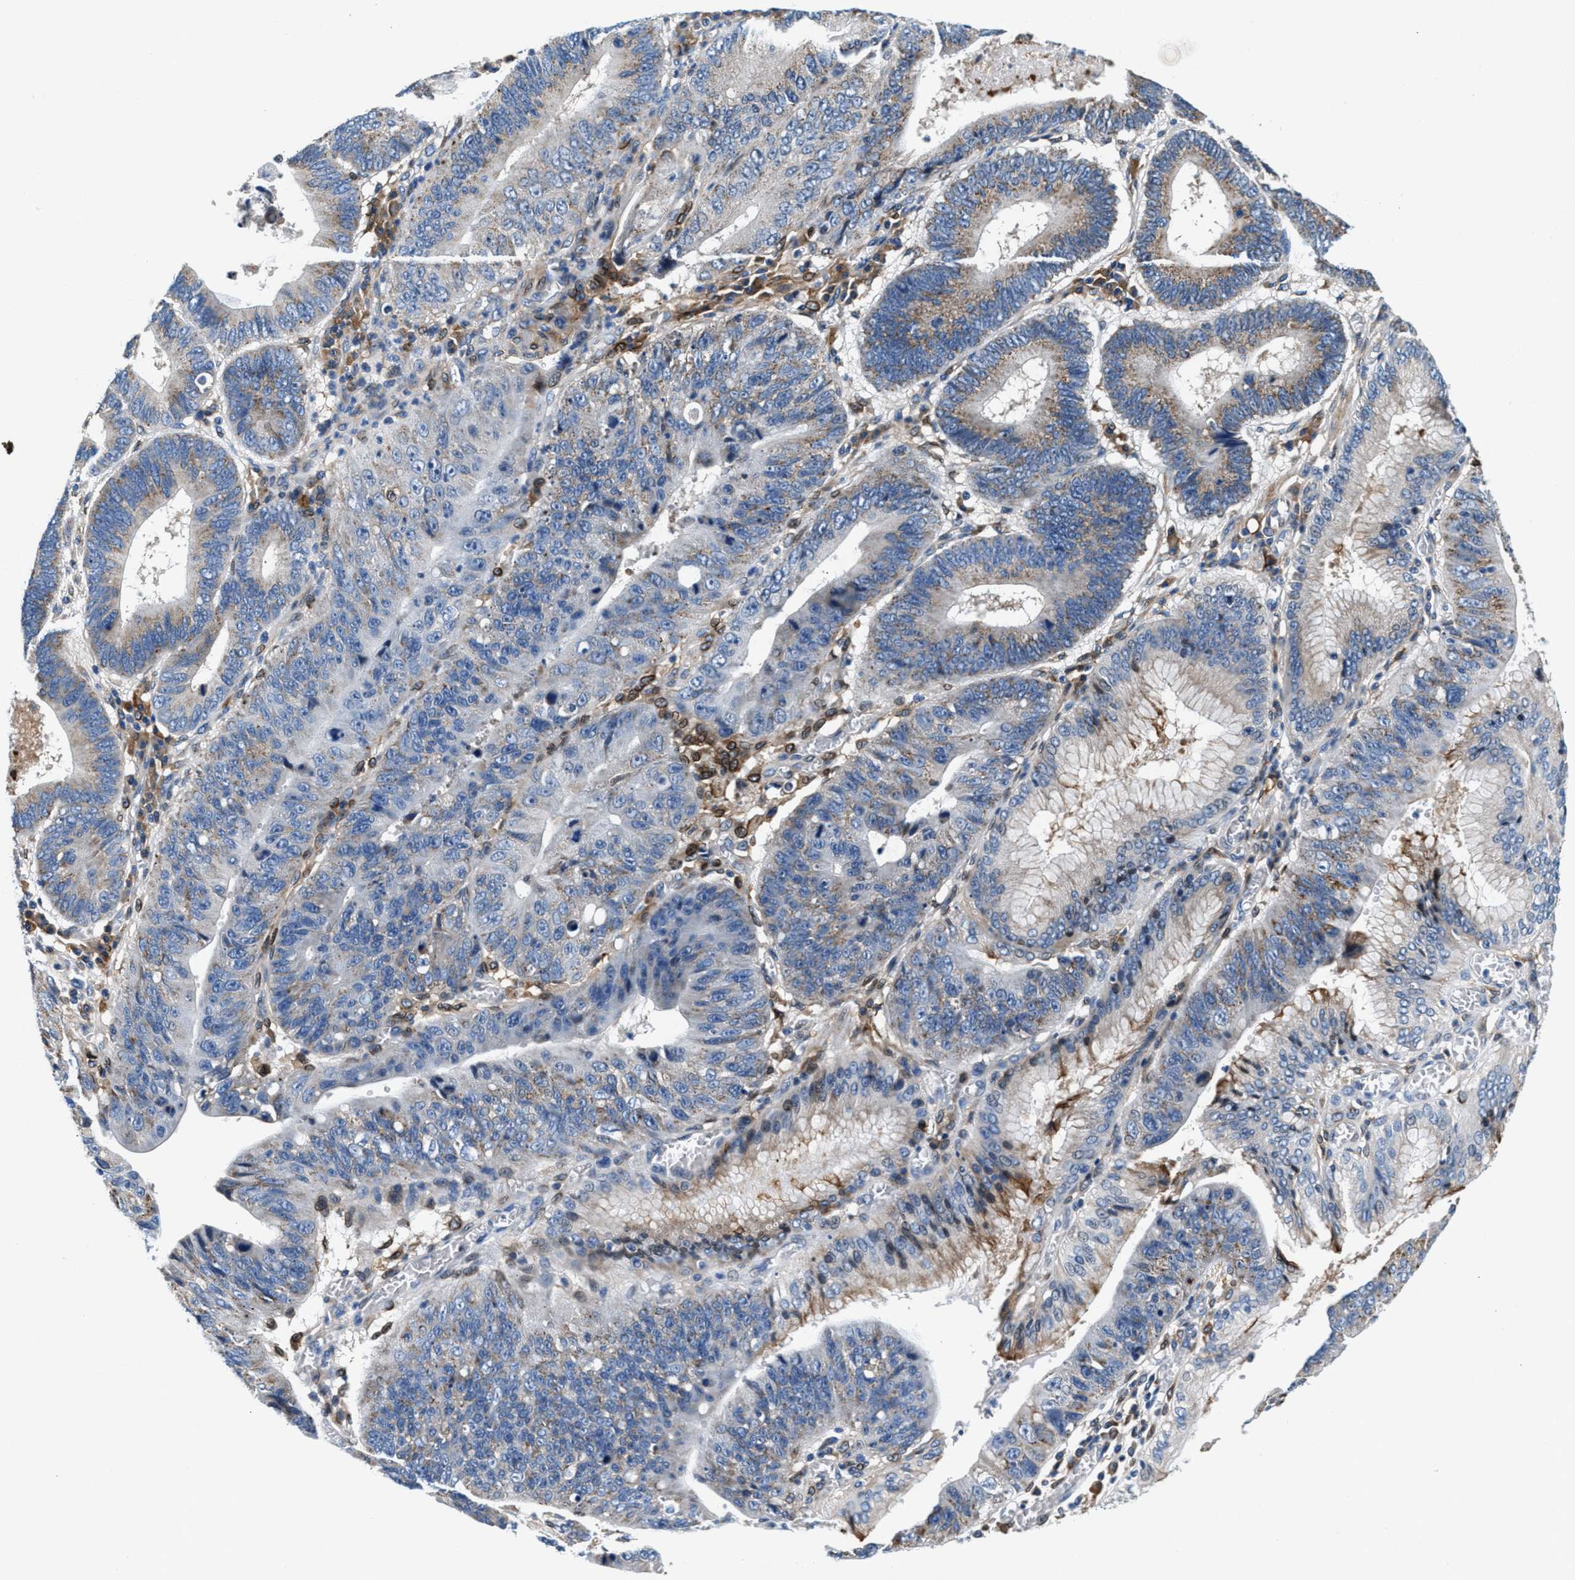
{"staining": {"intensity": "weak", "quantity": "25%-75%", "location": "cytoplasmic/membranous"}, "tissue": "stomach cancer", "cell_type": "Tumor cells", "image_type": "cancer", "snomed": [{"axis": "morphology", "description": "Adenocarcinoma, NOS"}, {"axis": "topography", "description": "Stomach"}], "caption": "A low amount of weak cytoplasmic/membranous positivity is identified in about 25%-75% of tumor cells in stomach cancer tissue.", "gene": "SLFN11", "patient": {"sex": "male", "age": 59}}